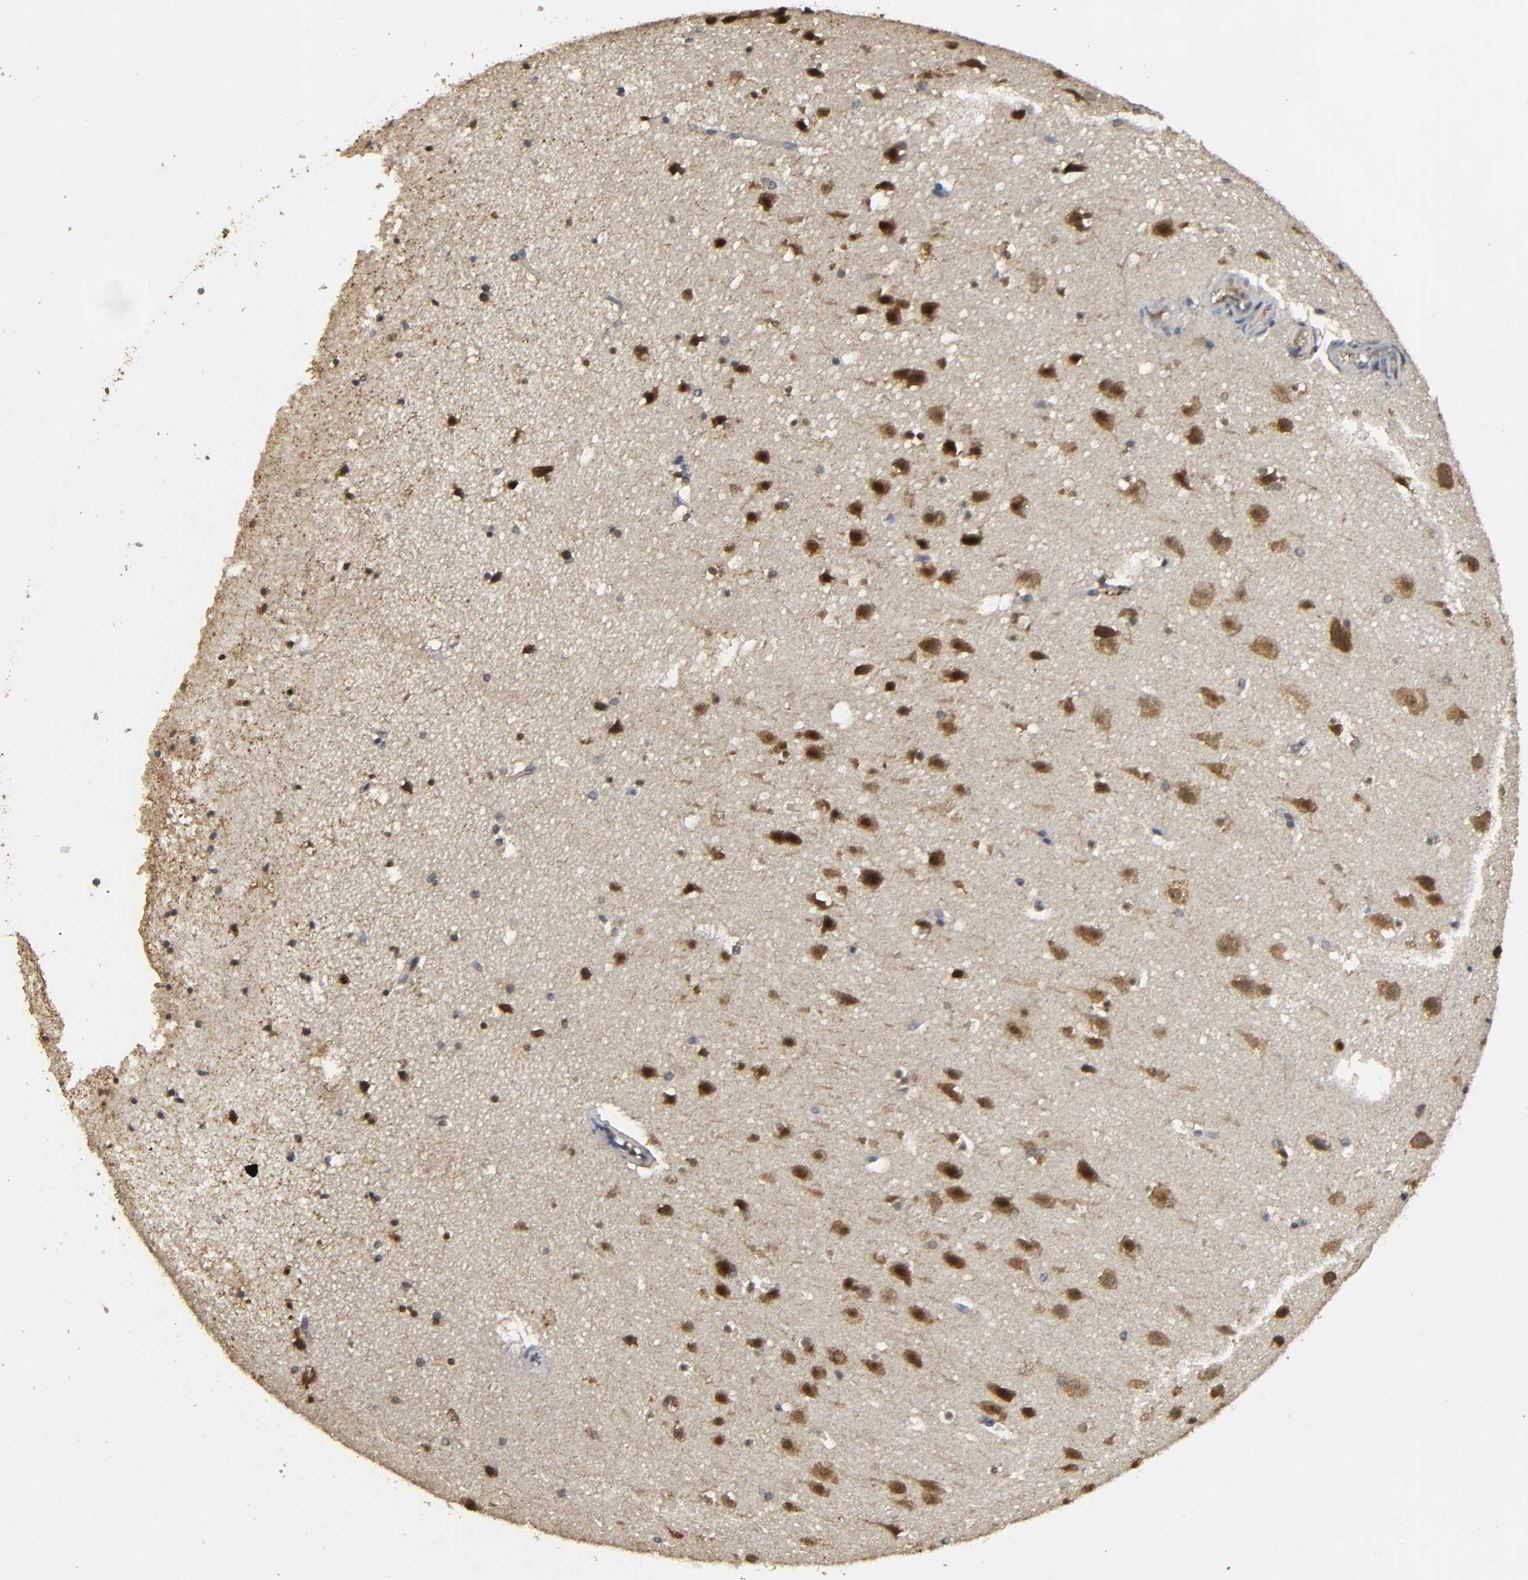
{"staining": {"intensity": "moderate", "quantity": ">75%", "location": "cytoplasmic/membranous"}, "tissue": "cerebral cortex", "cell_type": "Endothelial cells", "image_type": "normal", "snomed": [{"axis": "morphology", "description": "Normal tissue, NOS"}, {"axis": "topography", "description": "Cerebral cortex"}], "caption": "This photomicrograph reveals IHC staining of normal cerebral cortex, with medium moderate cytoplasmic/membranous staining in about >75% of endothelial cells.", "gene": "DDX6", "patient": {"sex": "male", "age": 45}}